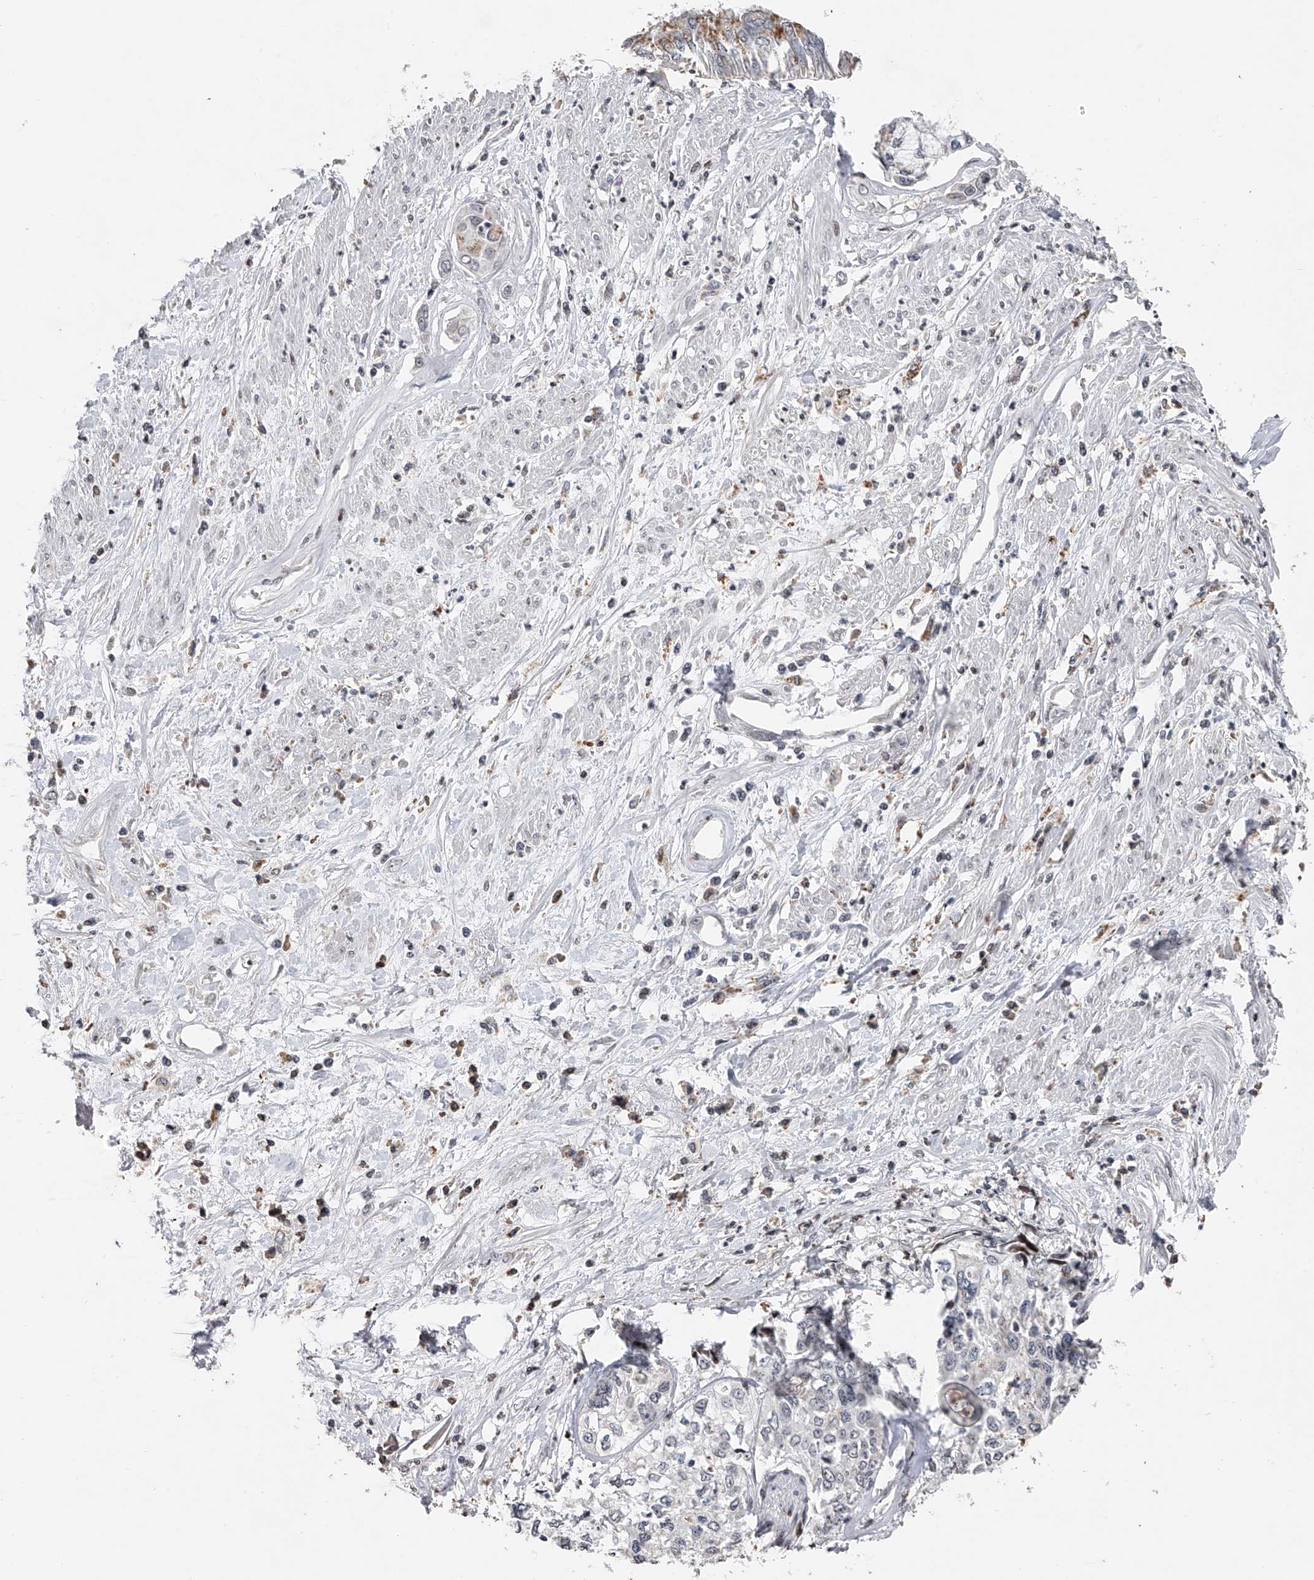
{"staining": {"intensity": "negative", "quantity": "none", "location": "none"}, "tissue": "cervical cancer", "cell_type": "Tumor cells", "image_type": "cancer", "snomed": [{"axis": "morphology", "description": "Squamous cell carcinoma, NOS"}, {"axis": "topography", "description": "Cervix"}], "caption": "Protein analysis of cervical cancer reveals no significant positivity in tumor cells.", "gene": "RWDD2A", "patient": {"sex": "female", "age": 31}}